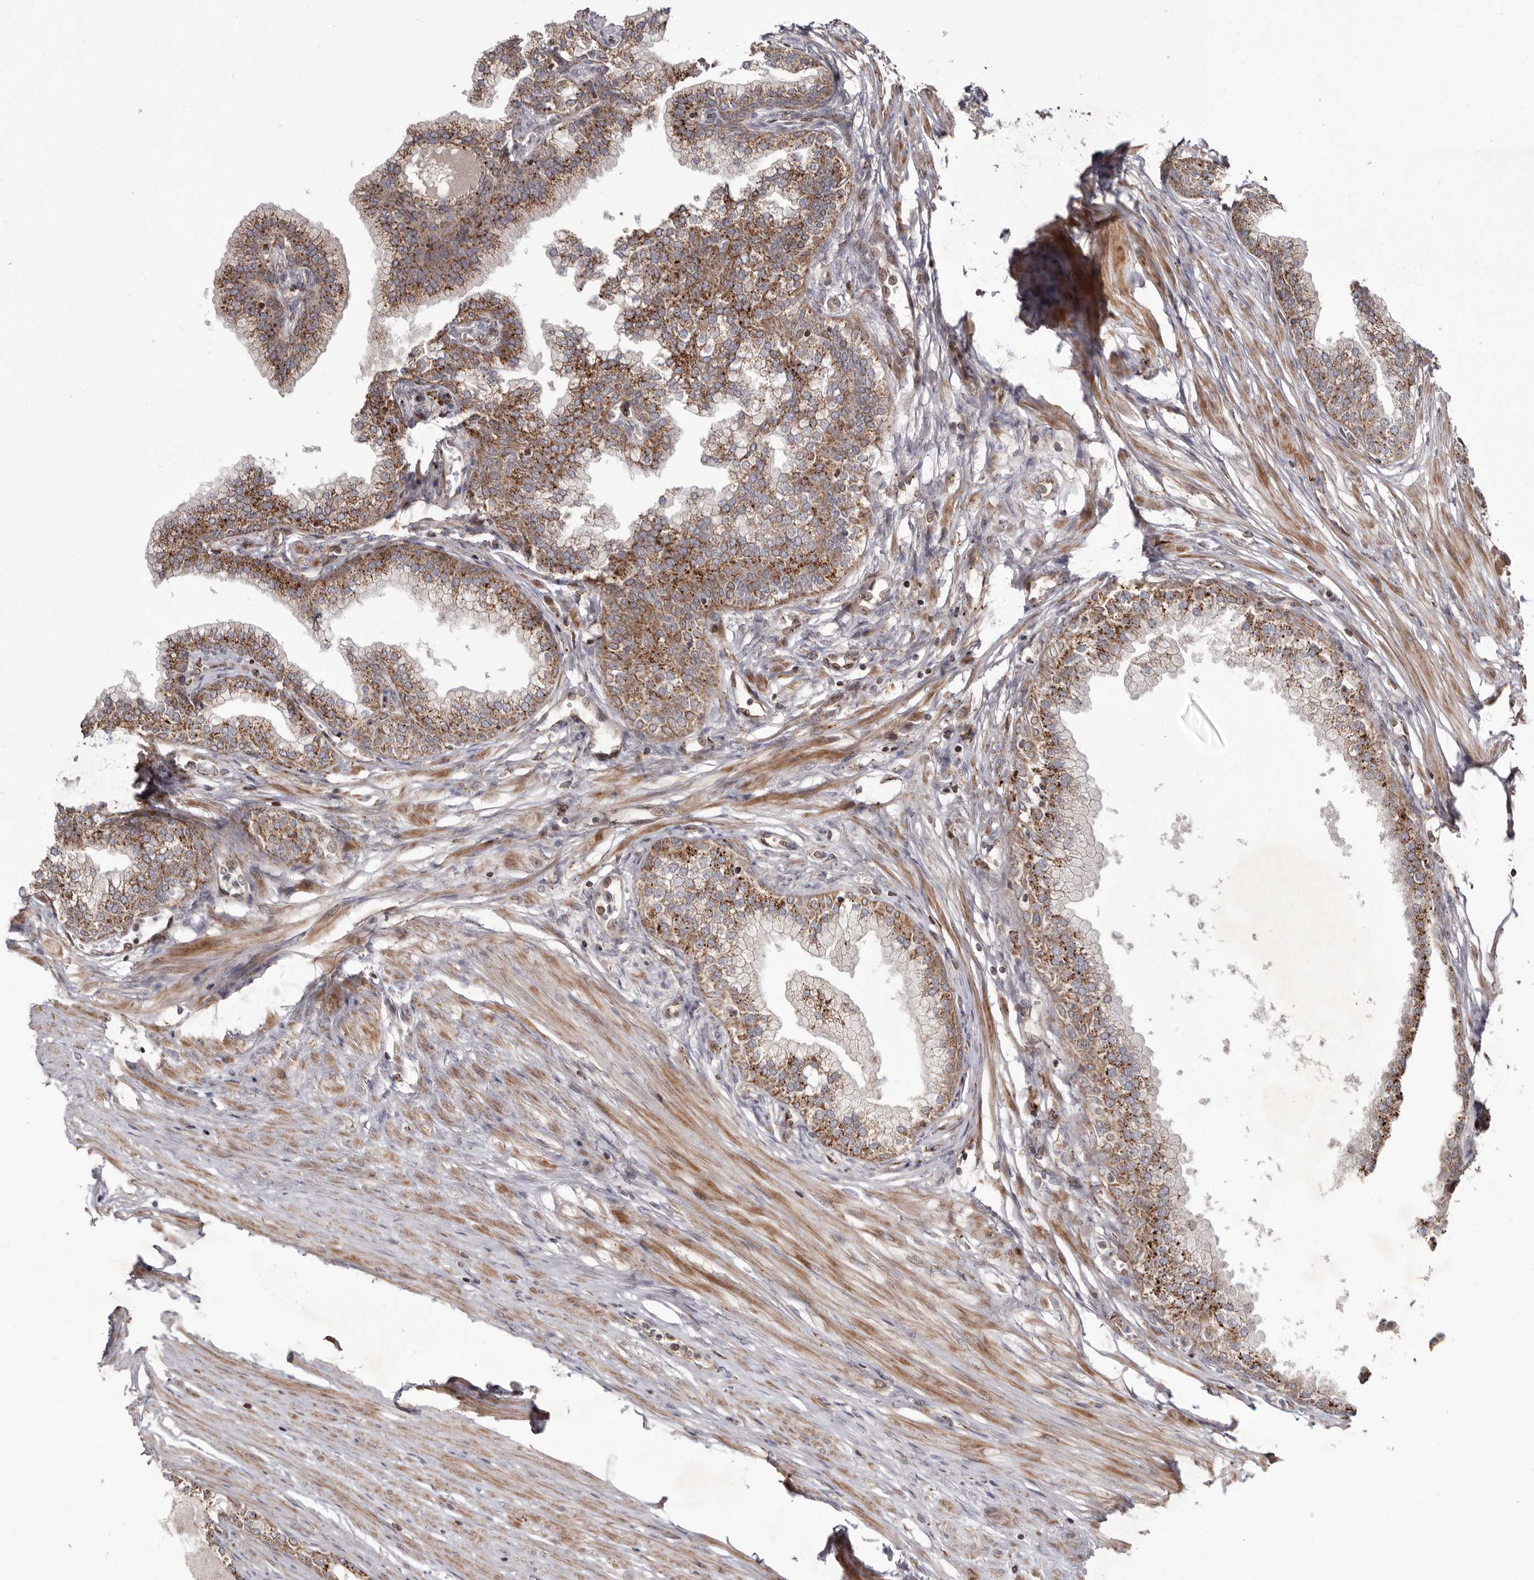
{"staining": {"intensity": "moderate", "quantity": ">75%", "location": "cytoplasmic/membranous"}, "tissue": "prostate", "cell_type": "Glandular cells", "image_type": "normal", "snomed": [{"axis": "morphology", "description": "Normal tissue, NOS"}, {"axis": "morphology", "description": "Urothelial carcinoma, Low grade"}, {"axis": "topography", "description": "Urinary bladder"}, {"axis": "topography", "description": "Prostate"}], "caption": "A medium amount of moderate cytoplasmic/membranous positivity is appreciated in about >75% of glandular cells in unremarkable prostate.", "gene": "NUP43", "patient": {"sex": "male", "age": 60}}